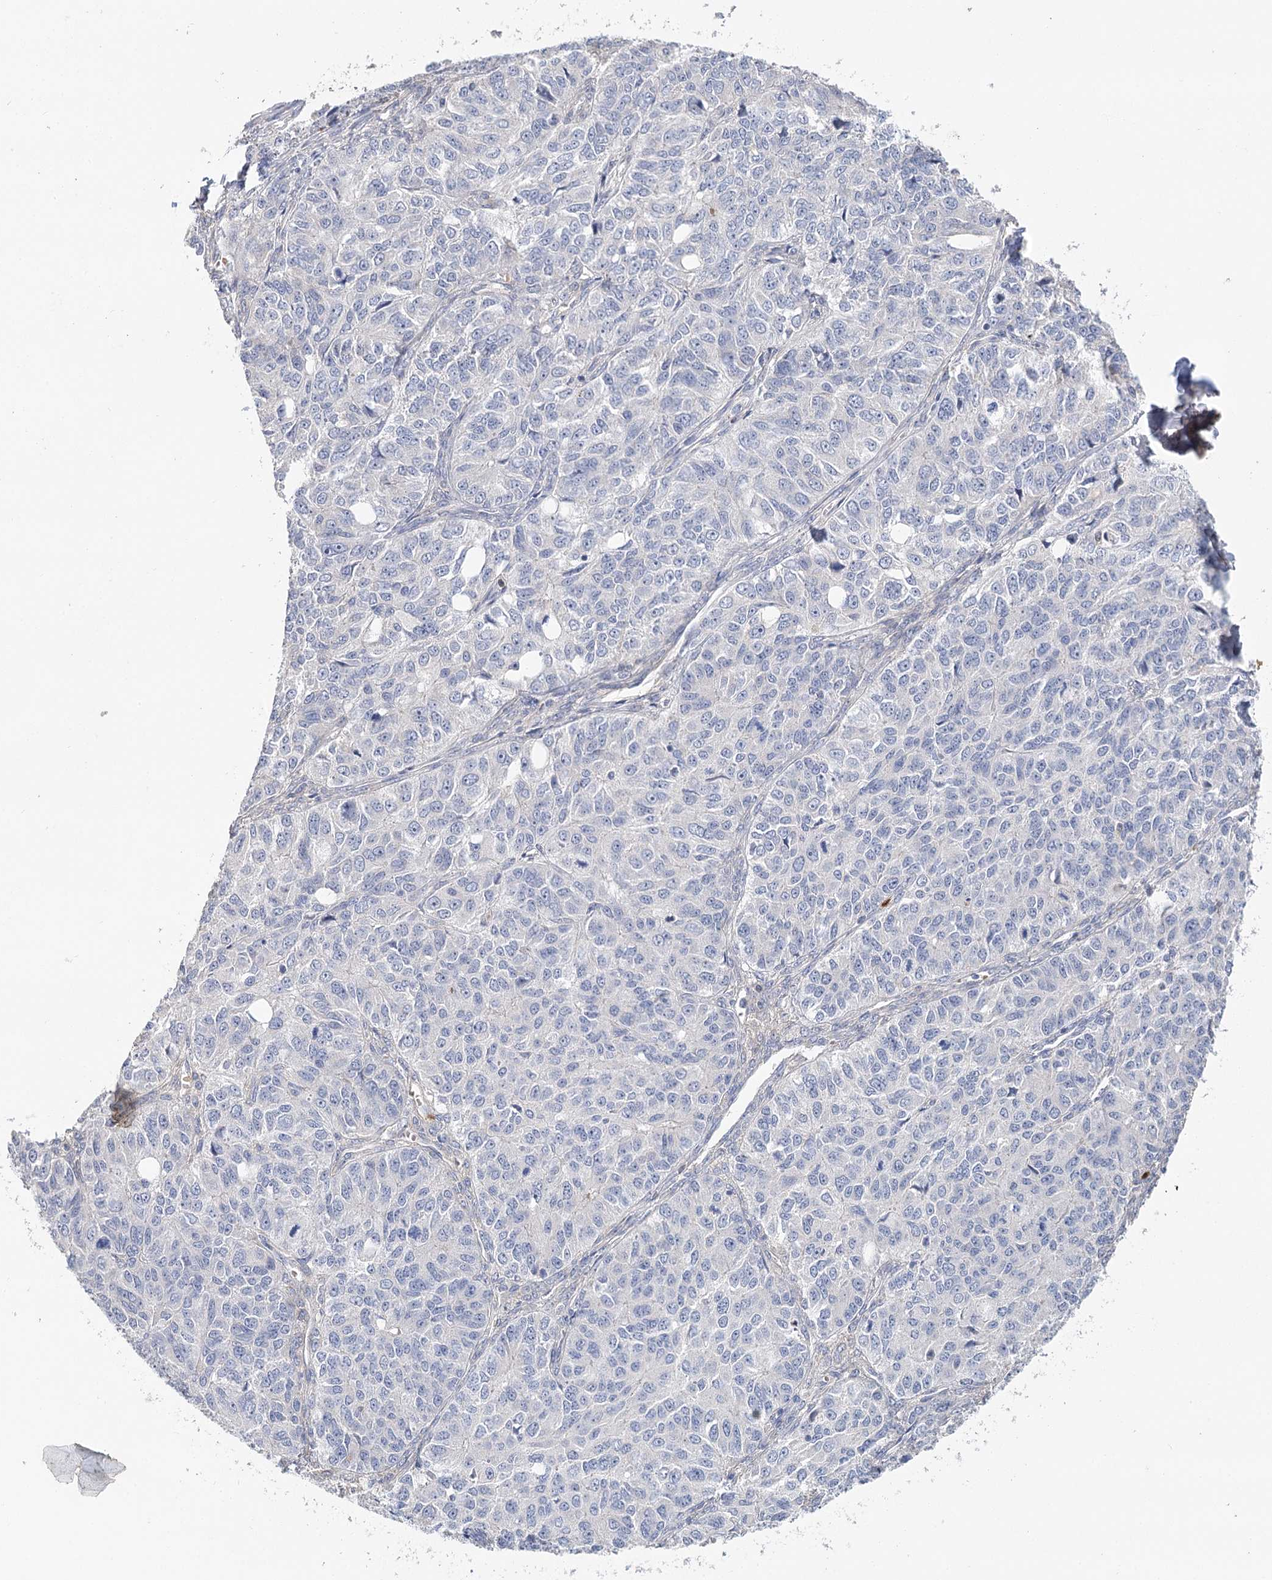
{"staining": {"intensity": "negative", "quantity": "none", "location": "none"}, "tissue": "ovarian cancer", "cell_type": "Tumor cells", "image_type": "cancer", "snomed": [{"axis": "morphology", "description": "Carcinoma, endometroid"}, {"axis": "topography", "description": "Ovary"}], "caption": "DAB immunohistochemical staining of ovarian endometroid carcinoma shows no significant positivity in tumor cells.", "gene": "EPB41L5", "patient": {"sex": "female", "age": 51}}